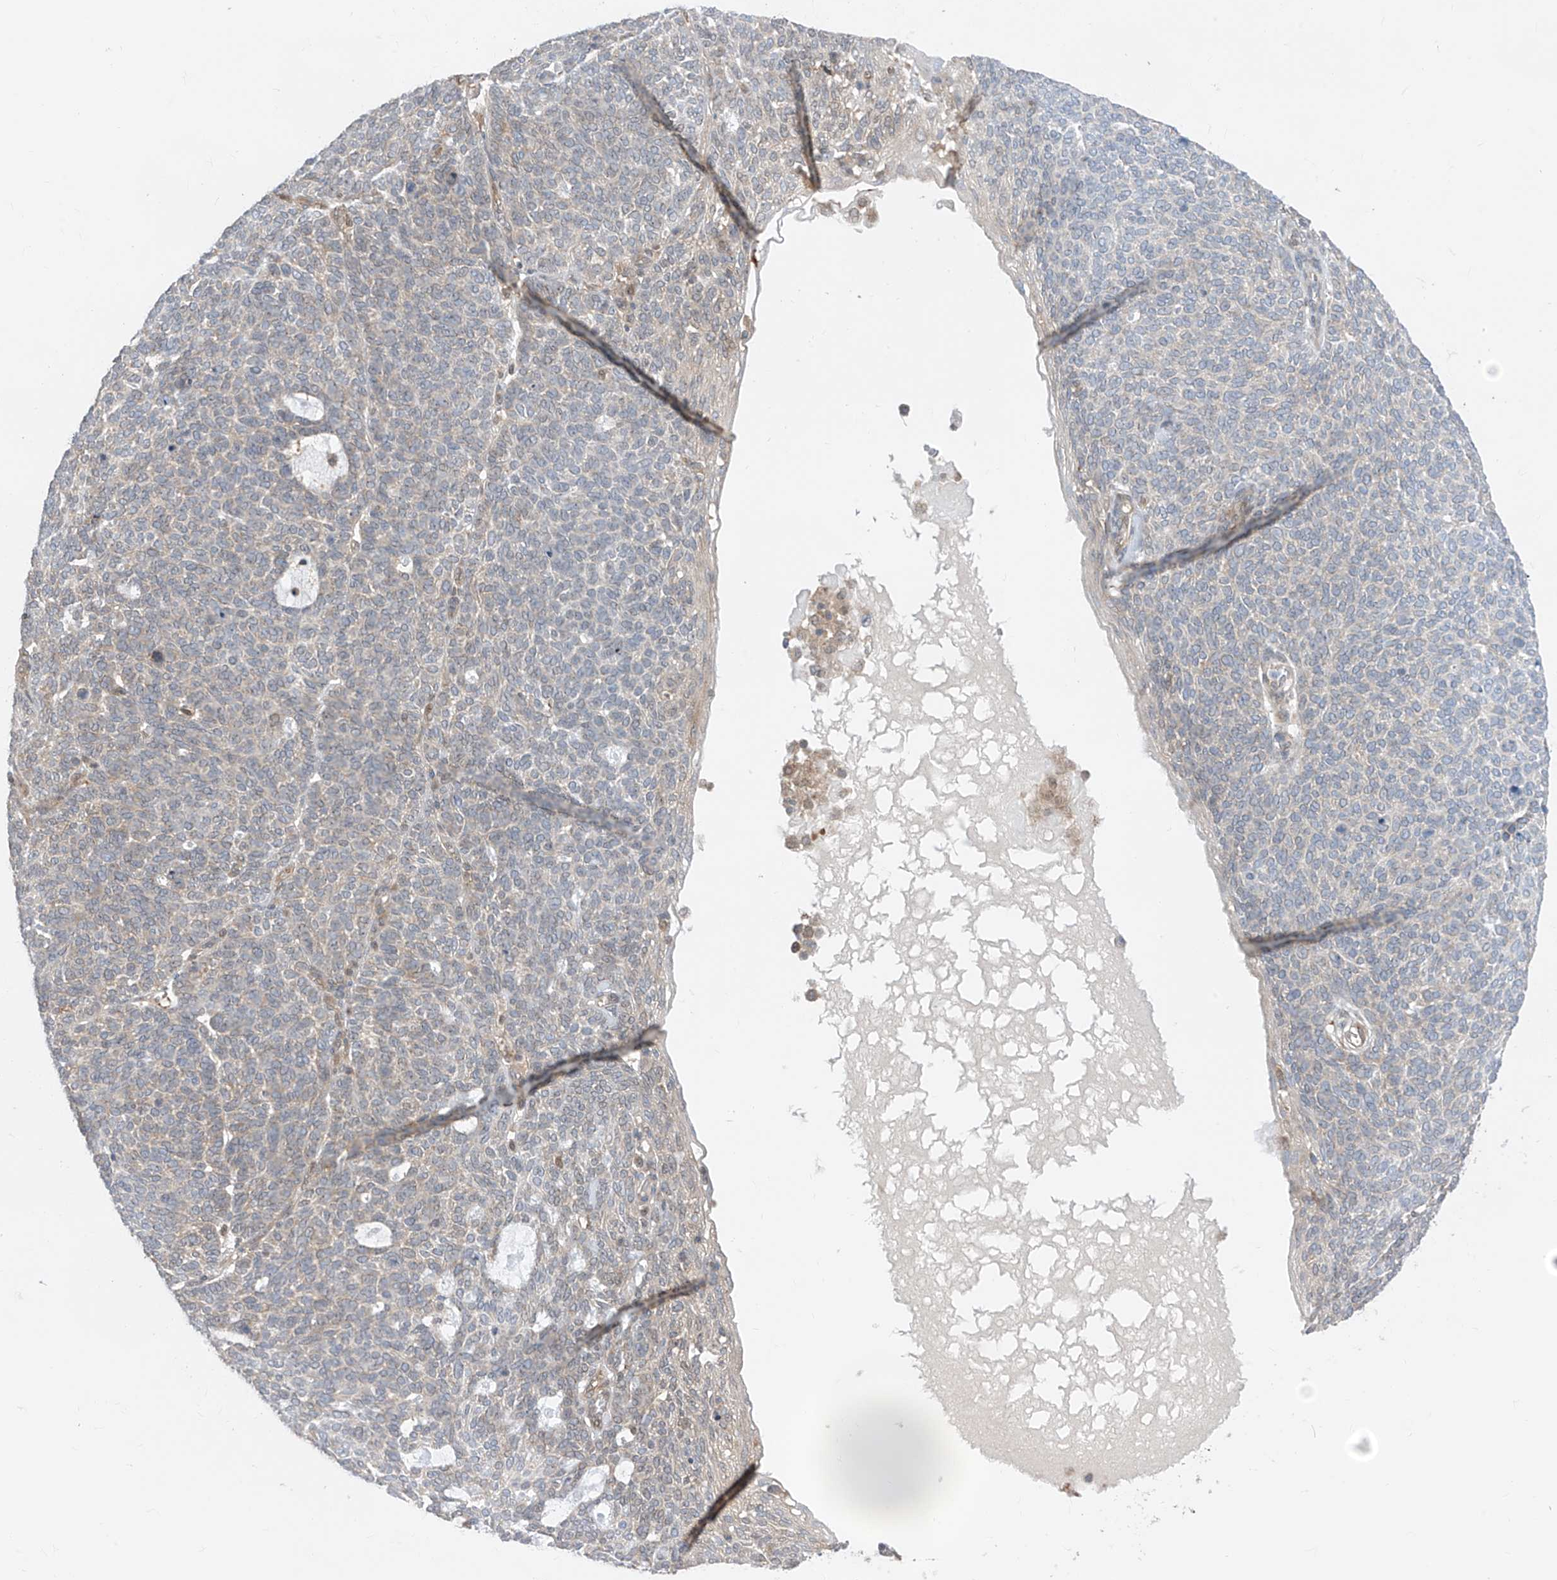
{"staining": {"intensity": "weak", "quantity": "<25%", "location": "cytoplasmic/membranous"}, "tissue": "skin cancer", "cell_type": "Tumor cells", "image_type": "cancer", "snomed": [{"axis": "morphology", "description": "Squamous cell carcinoma, NOS"}, {"axis": "topography", "description": "Skin"}], "caption": "Human squamous cell carcinoma (skin) stained for a protein using immunohistochemistry demonstrates no positivity in tumor cells.", "gene": "TTC38", "patient": {"sex": "female", "age": 90}}